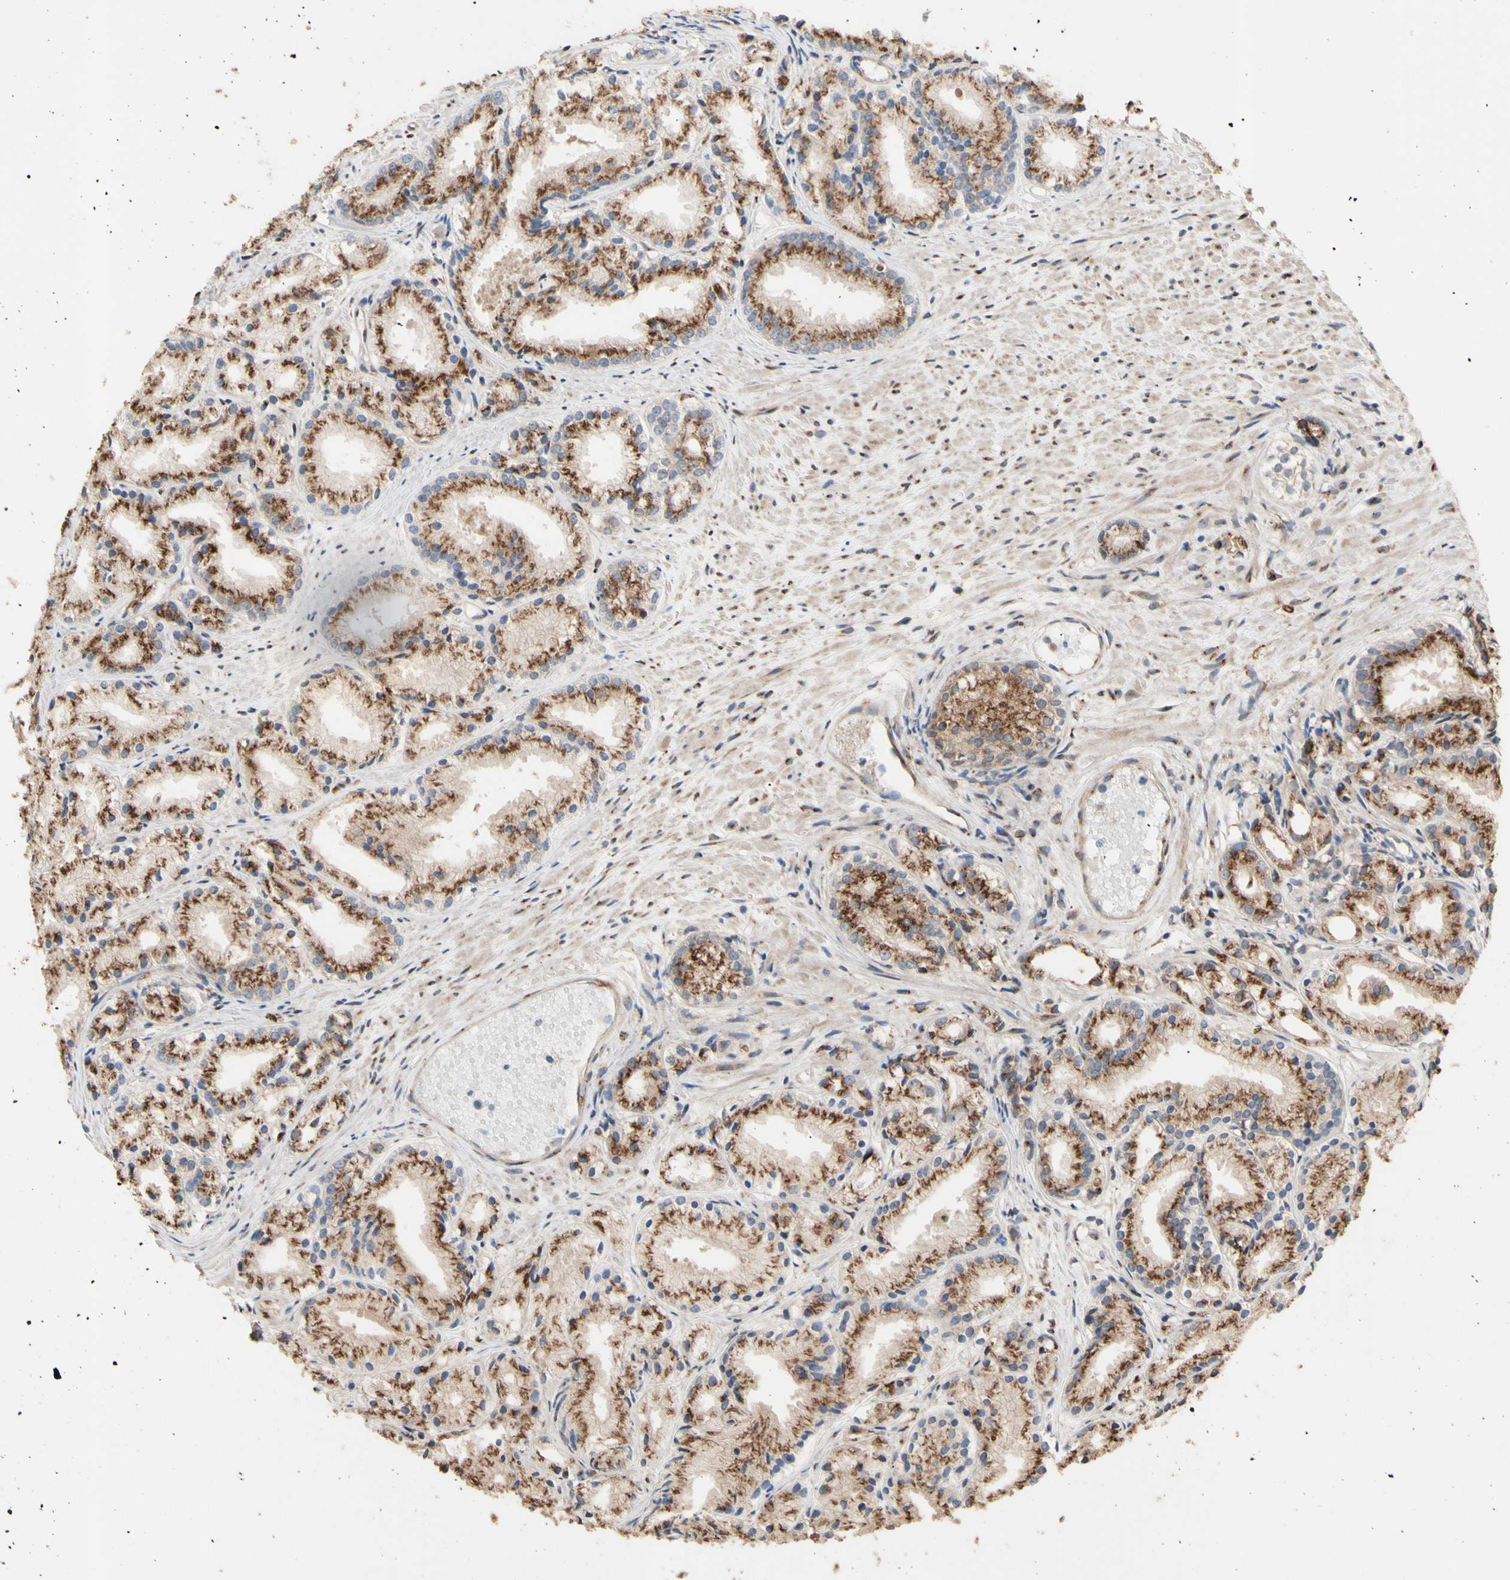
{"staining": {"intensity": "moderate", "quantity": "25%-75%", "location": "cytoplasmic/membranous"}, "tissue": "prostate cancer", "cell_type": "Tumor cells", "image_type": "cancer", "snomed": [{"axis": "morphology", "description": "Adenocarcinoma, Low grade"}, {"axis": "topography", "description": "Prostate"}], "caption": "Immunohistochemical staining of prostate low-grade adenocarcinoma displays medium levels of moderate cytoplasmic/membranous protein expression in approximately 25%-75% of tumor cells.", "gene": "NECTIN3", "patient": {"sex": "male", "age": 72}}